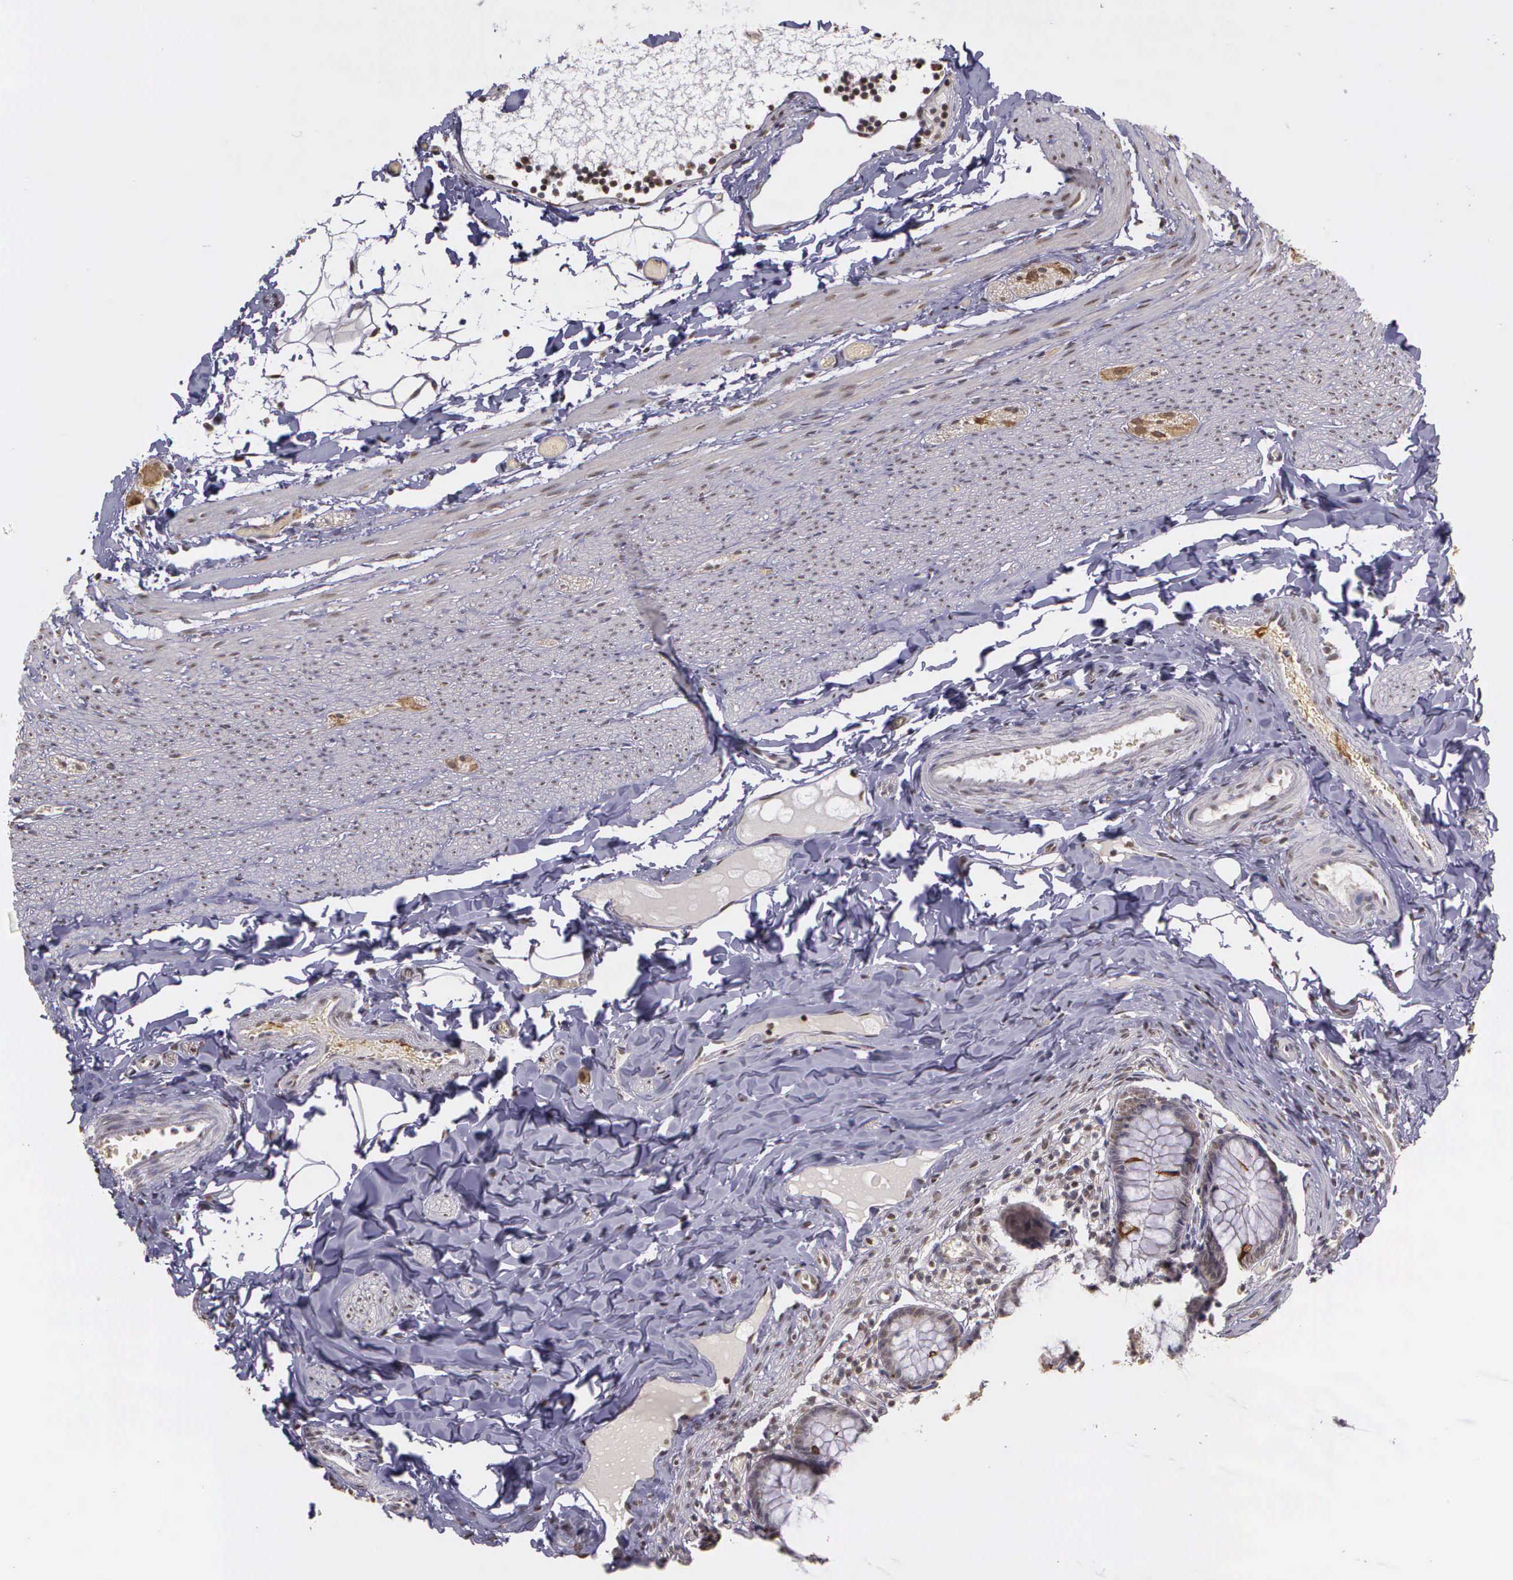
{"staining": {"intensity": "weak", "quantity": "<25%", "location": "cytoplasmic/membranous"}, "tissue": "appendix", "cell_type": "Glandular cells", "image_type": "normal", "snomed": [{"axis": "morphology", "description": "Normal tissue, NOS"}, {"axis": "topography", "description": "Appendix"}], "caption": "A high-resolution photomicrograph shows immunohistochemistry (IHC) staining of benign appendix, which demonstrates no significant positivity in glandular cells.", "gene": "ARMCX5", "patient": {"sex": "male", "age": 7}}